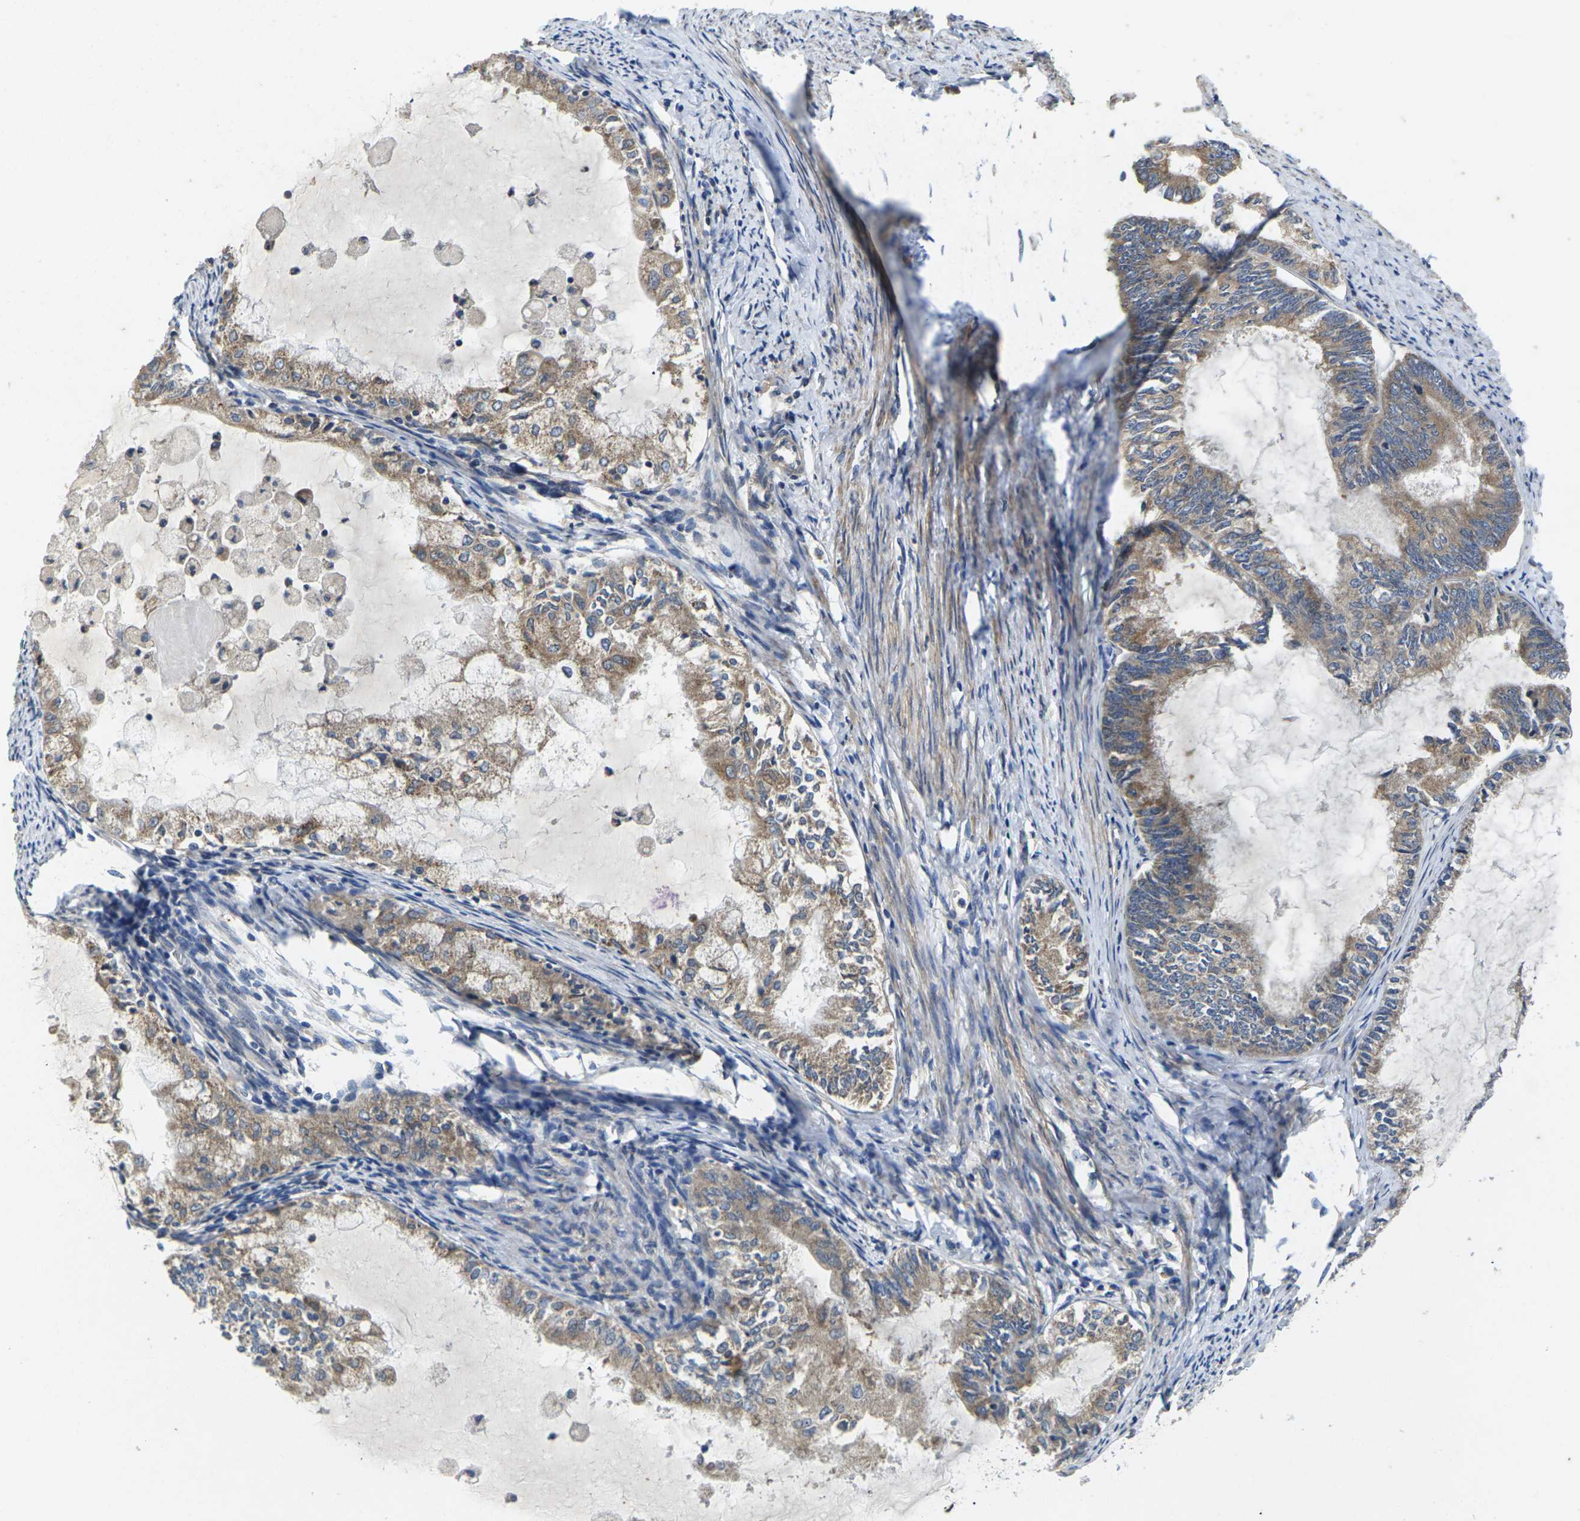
{"staining": {"intensity": "moderate", "quantity": ">75%", "location": "cytoplasmic/membranous"}, "tissue": "endometrial cancer", "cell_type": "Tumor cells", "image_type": "cancer", "snomed": [{"axis": "morphology", "description": "Adenocarcinoma, NOS"}, {"axis": "topography", "description": "Endometrium"}], "caption": "DAB (3,3'-diaminobenzidine) immunohistochemical staining of human endometrial cancer reveals moderate cytoplasmic/membranous protein expression in approximately >75% of tumor cells.", "gene": "KIF1B", "patient": {"sex": "female", "age": 86}}